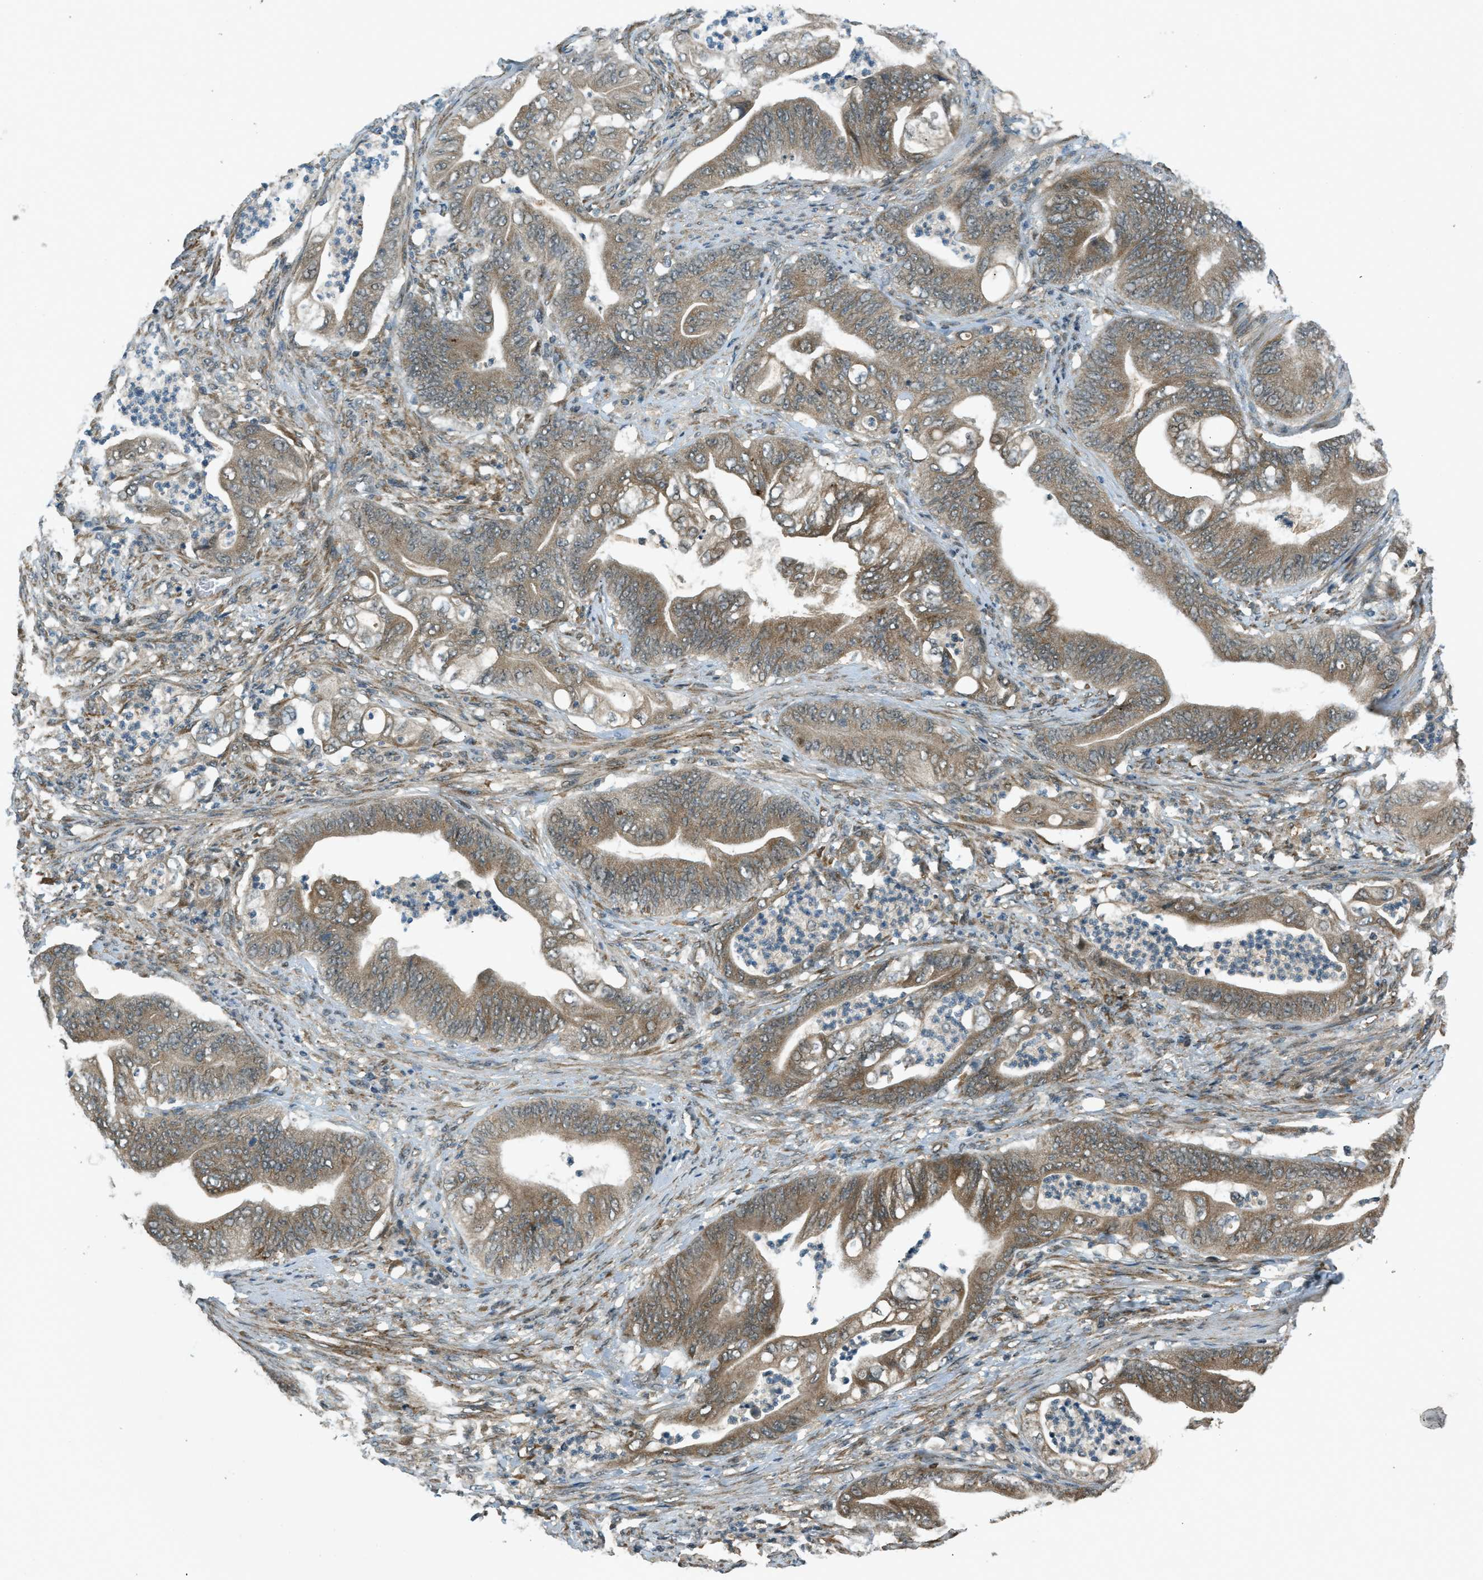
{"staining": {"intensity": "moderate", "quantity": ">75%", "location": "cytoplasmic/membranous"}, "tissue": "stomach cancer", "cell_type": "Tumor cells", "image_type": "cancer", "snomed": [{"axis": "morphology", "description": "Adenocarcinoma, NOS"}, {"axis": "topography", "description": "Stomach"}], "caption": "Adenocarcinoma (stomach) stained with a protein marker reveals moderate staining in tumor cells.", "gene": "EIF2AK3", "patient": {"sex": "female", "age": 73}}